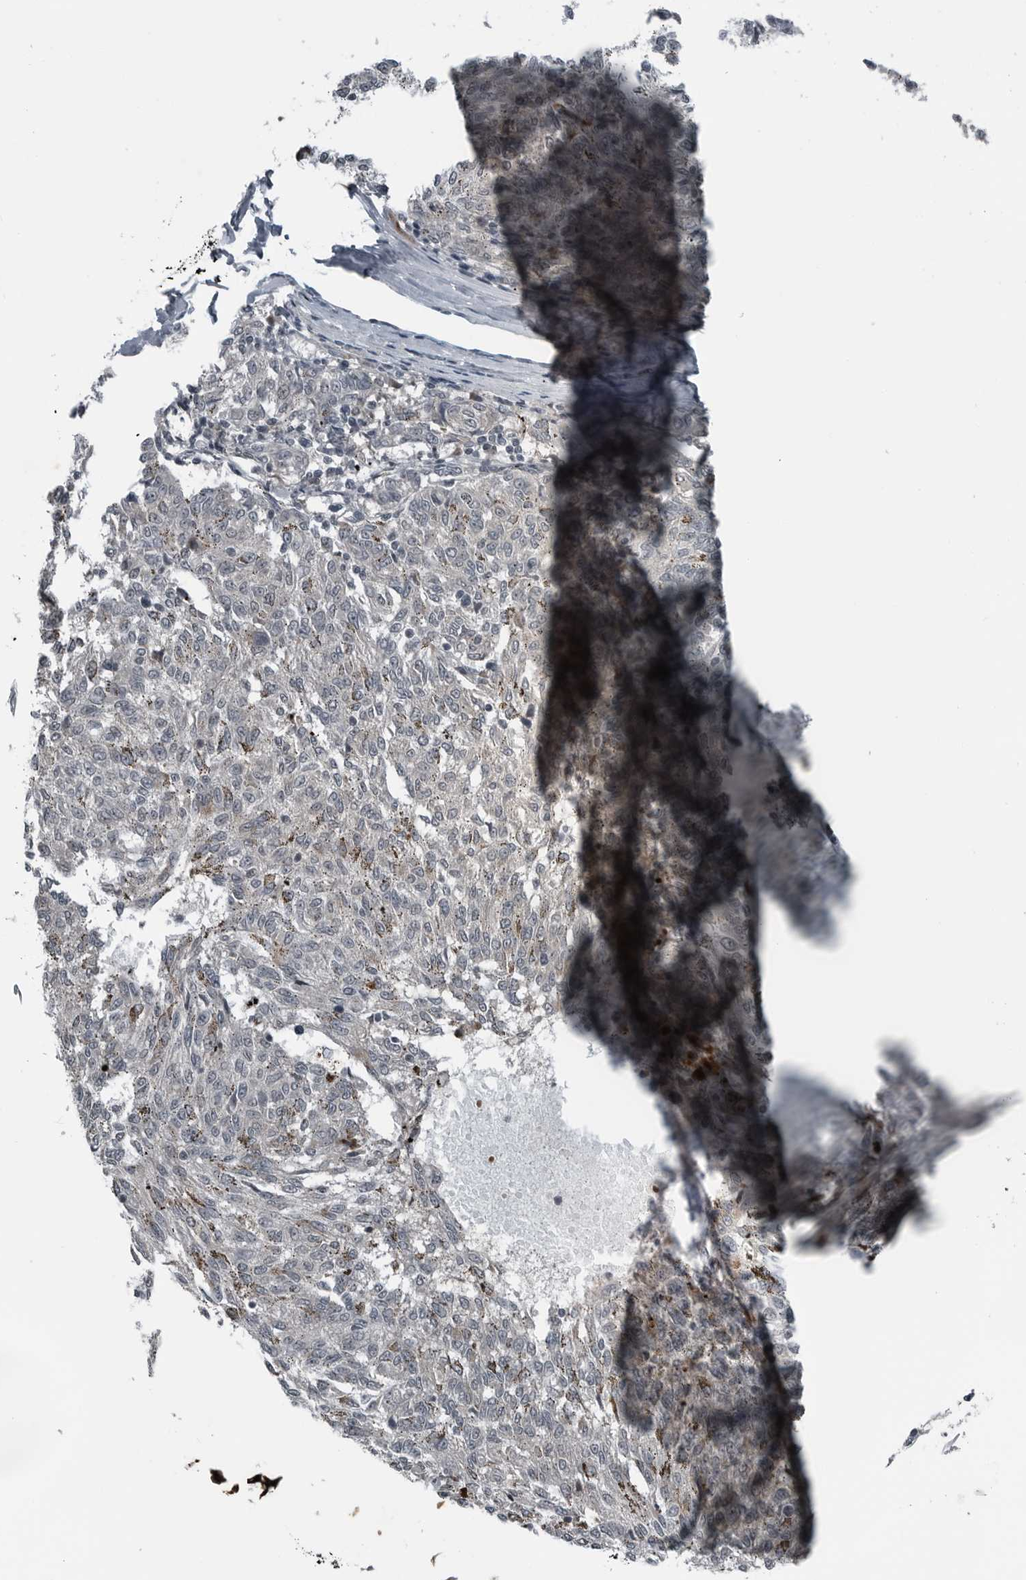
{"staining": {"intensity": "negative", "quantity": "none", "location": "none"}, "tissue": "melanoma", "cell_type": "Tumor cells", "image_type": "cancer", "snomed": [{"axis": "morphology", "description": "Malignant melanoma, NOS"}, {"axis": "topography", "description": "Skin"}], "caption": "This photomicrograph is of melanoma stained with immunohistochemistry to label a protein in brown with the nuclei are counter-stained blue. There is no positivity in tumor cells.", "gene": "GAK", "patient": {"sex": "female", "age": 72}}